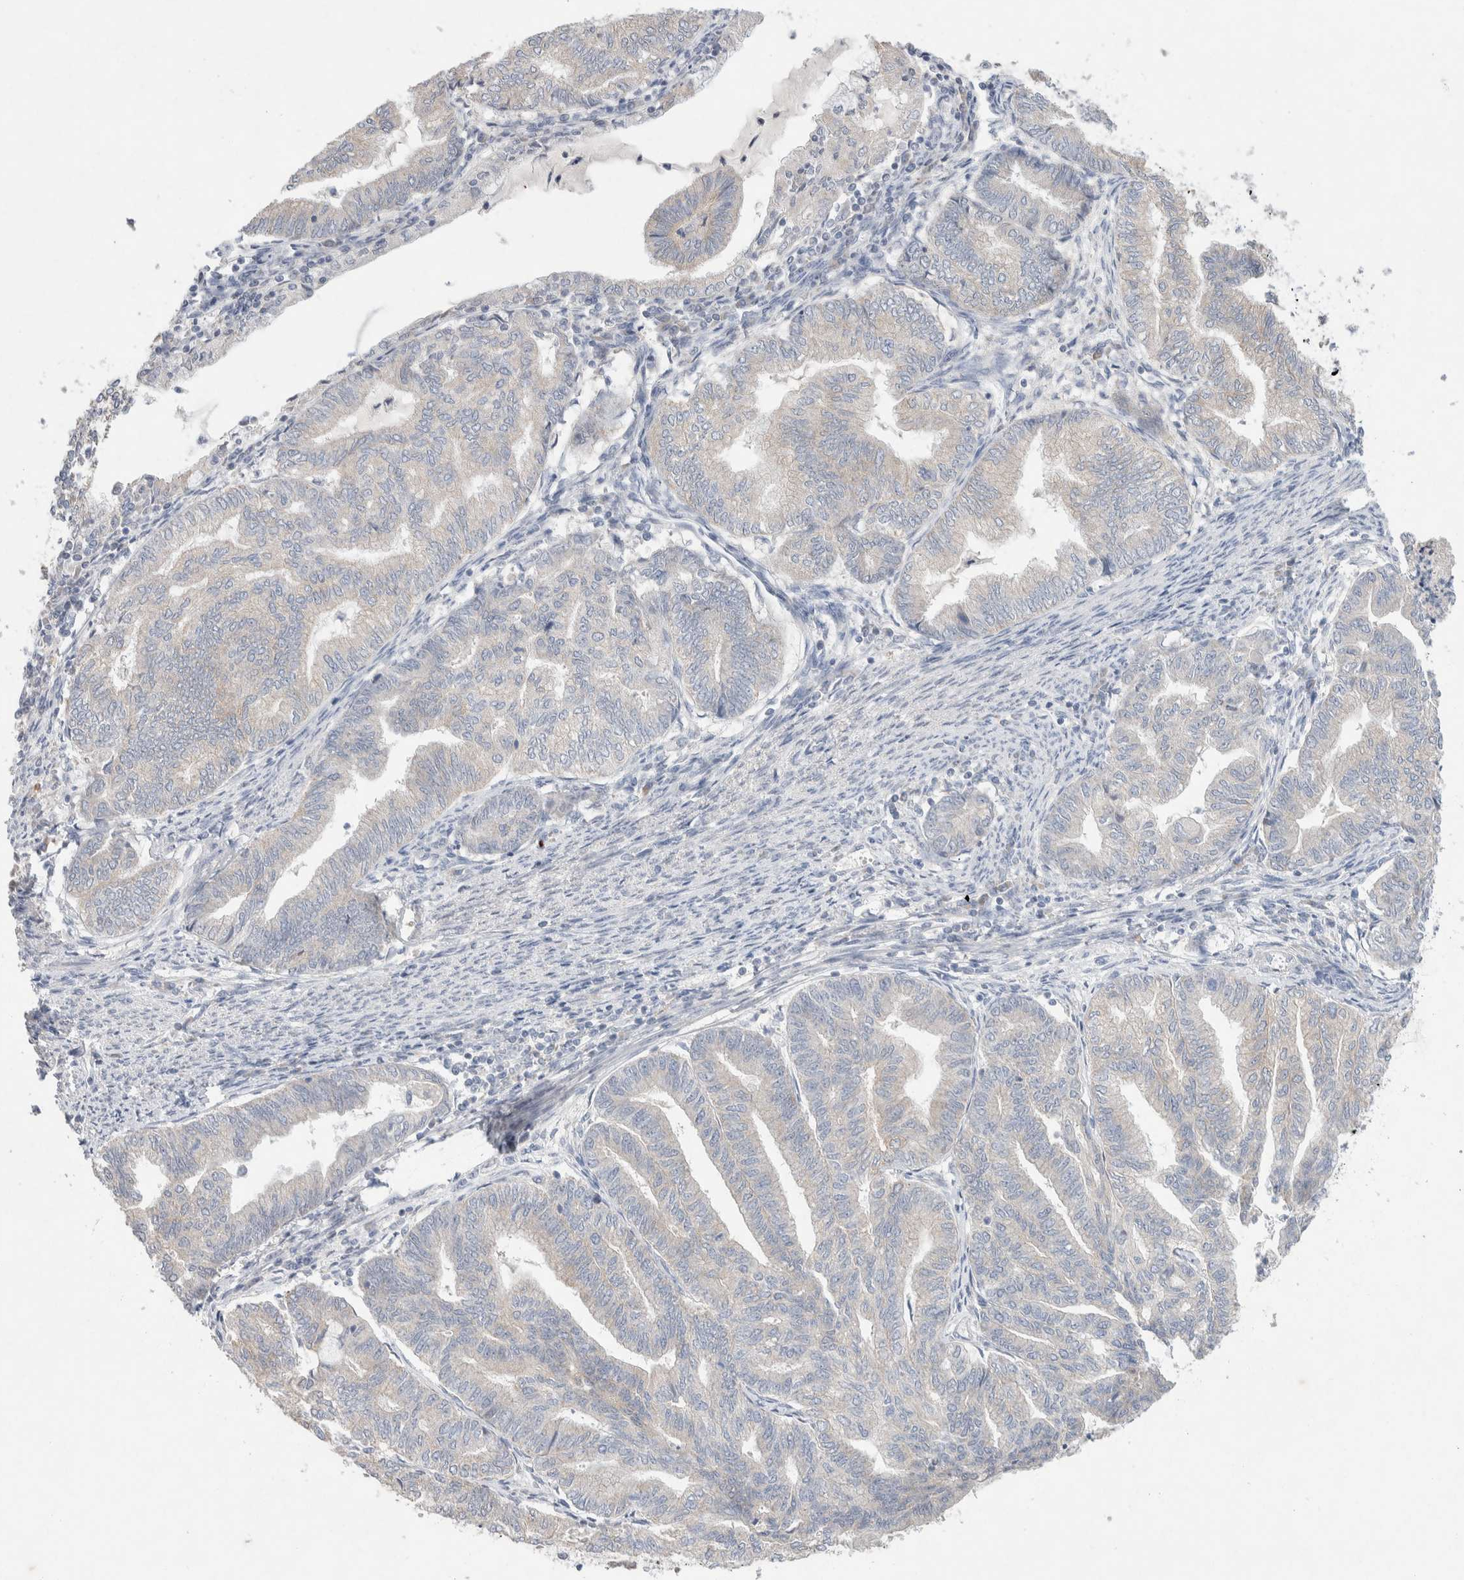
{"staining": {"intensity": "negative", "quantity": "none", "location": "none"}, "tissue": "endometrial cancer", "cell_type": "Tumor cells", "image_type": "cancer", "snomed": [{"axis": "morphology", "description": "Adenocarcinoma, NOS"}, {"axis": "topography", "description": "Endometrium"}], "caption": "Tumor cells are negative for protein expression in human endometrial adenocarcinoma.", "gene": "CMTM4", "patient": {"sex": "female", "age": 79}}